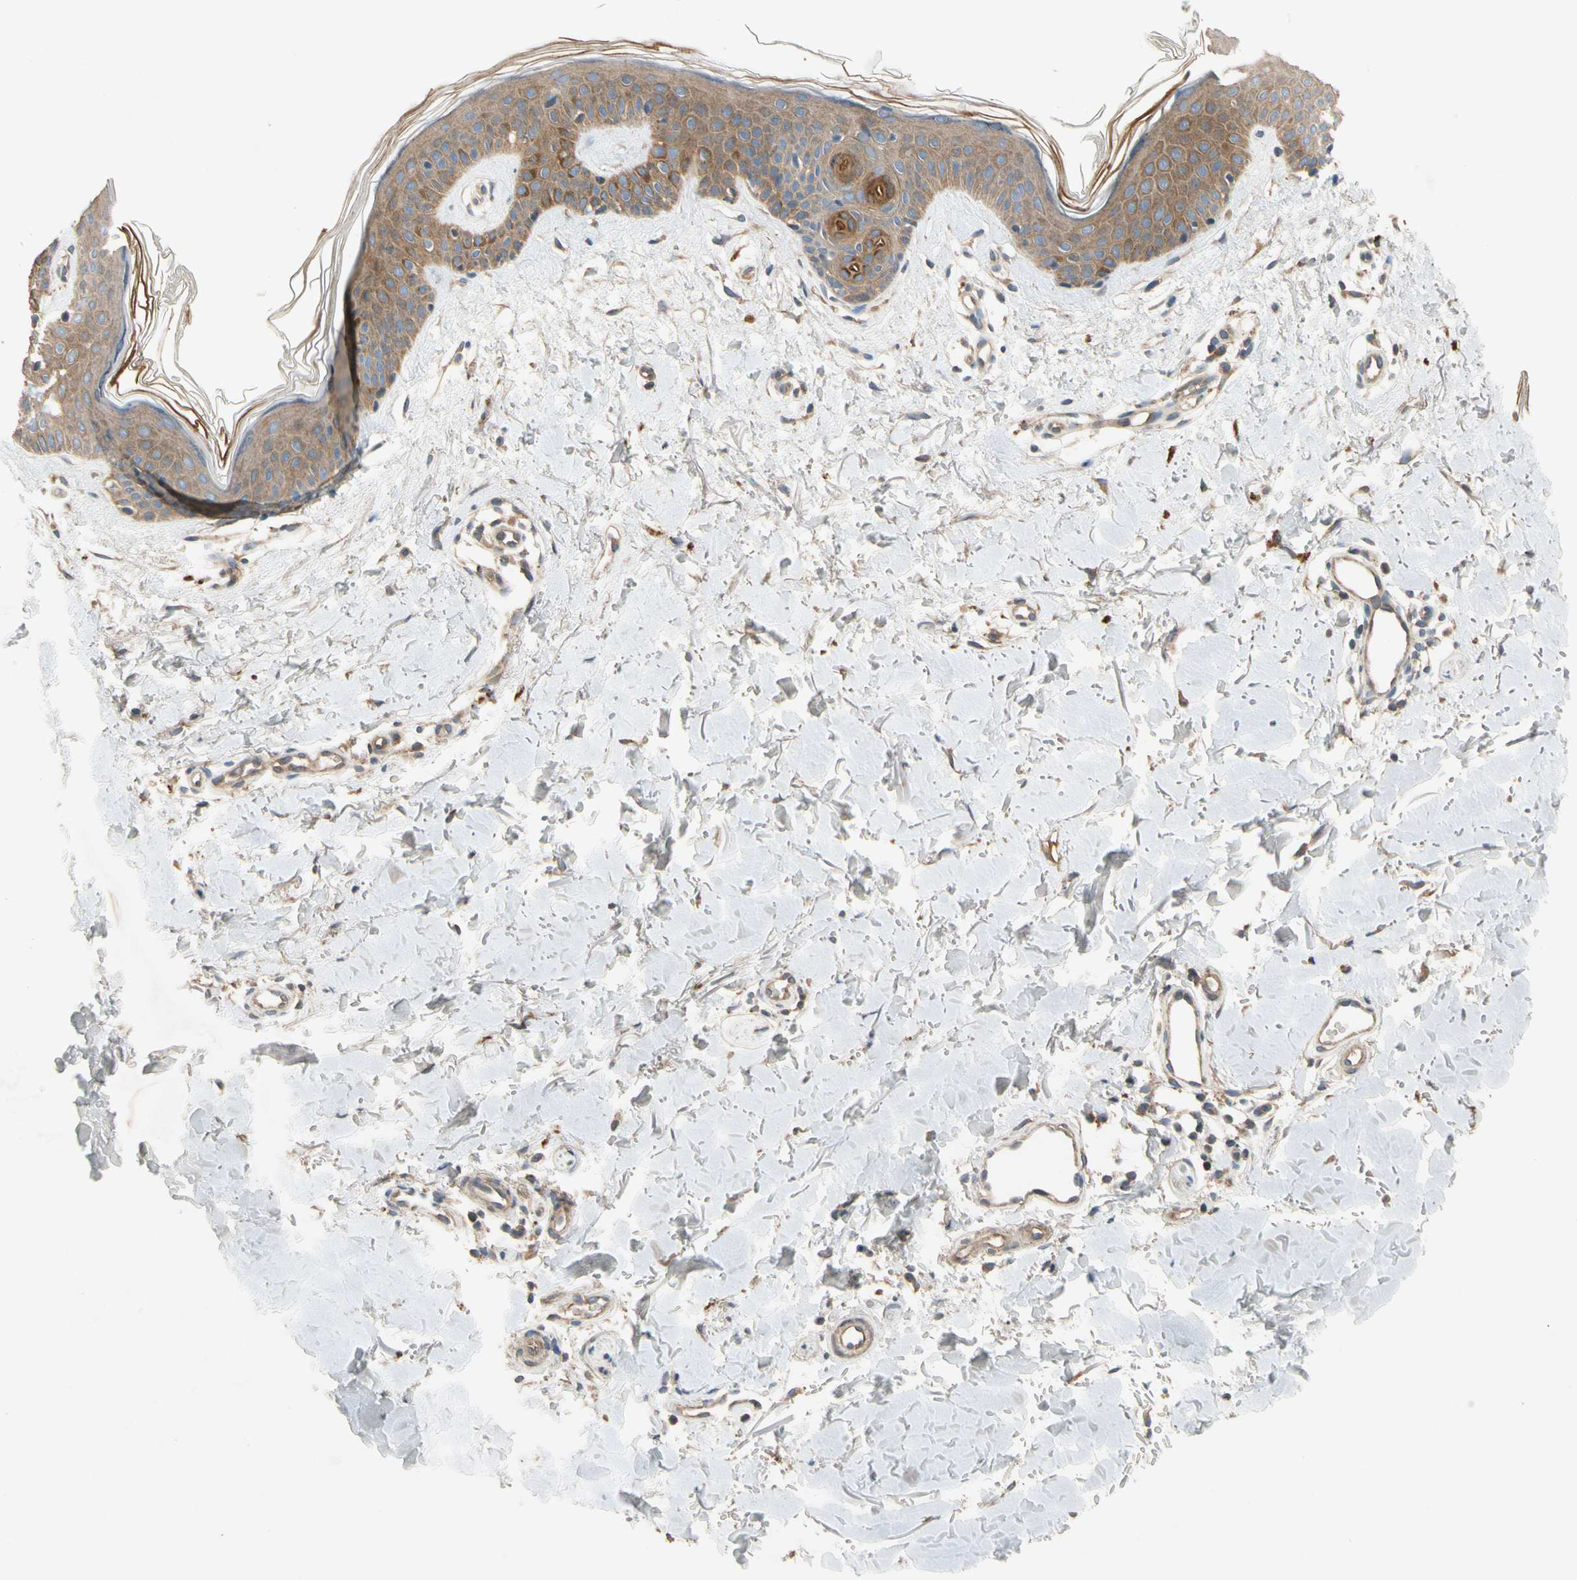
{"staining": {"intensity": "negative", "quantity": "none", "location": "none"}, "tissue": "skin", "cell_type": "Fibroblasts", "image_type": "normal", "snomed": [{"axis": "morphology", "description": "Normal tissue, NOS"}, {"axis": "topography", "description": "Skin"}], "caption": "A high-resolution image shows immunohistochemistry staining of unremarkable skin, which displays no significant staining in fibroblasts.", "gene": "USP12", "patient": {"sex": "female", "age": 56}}